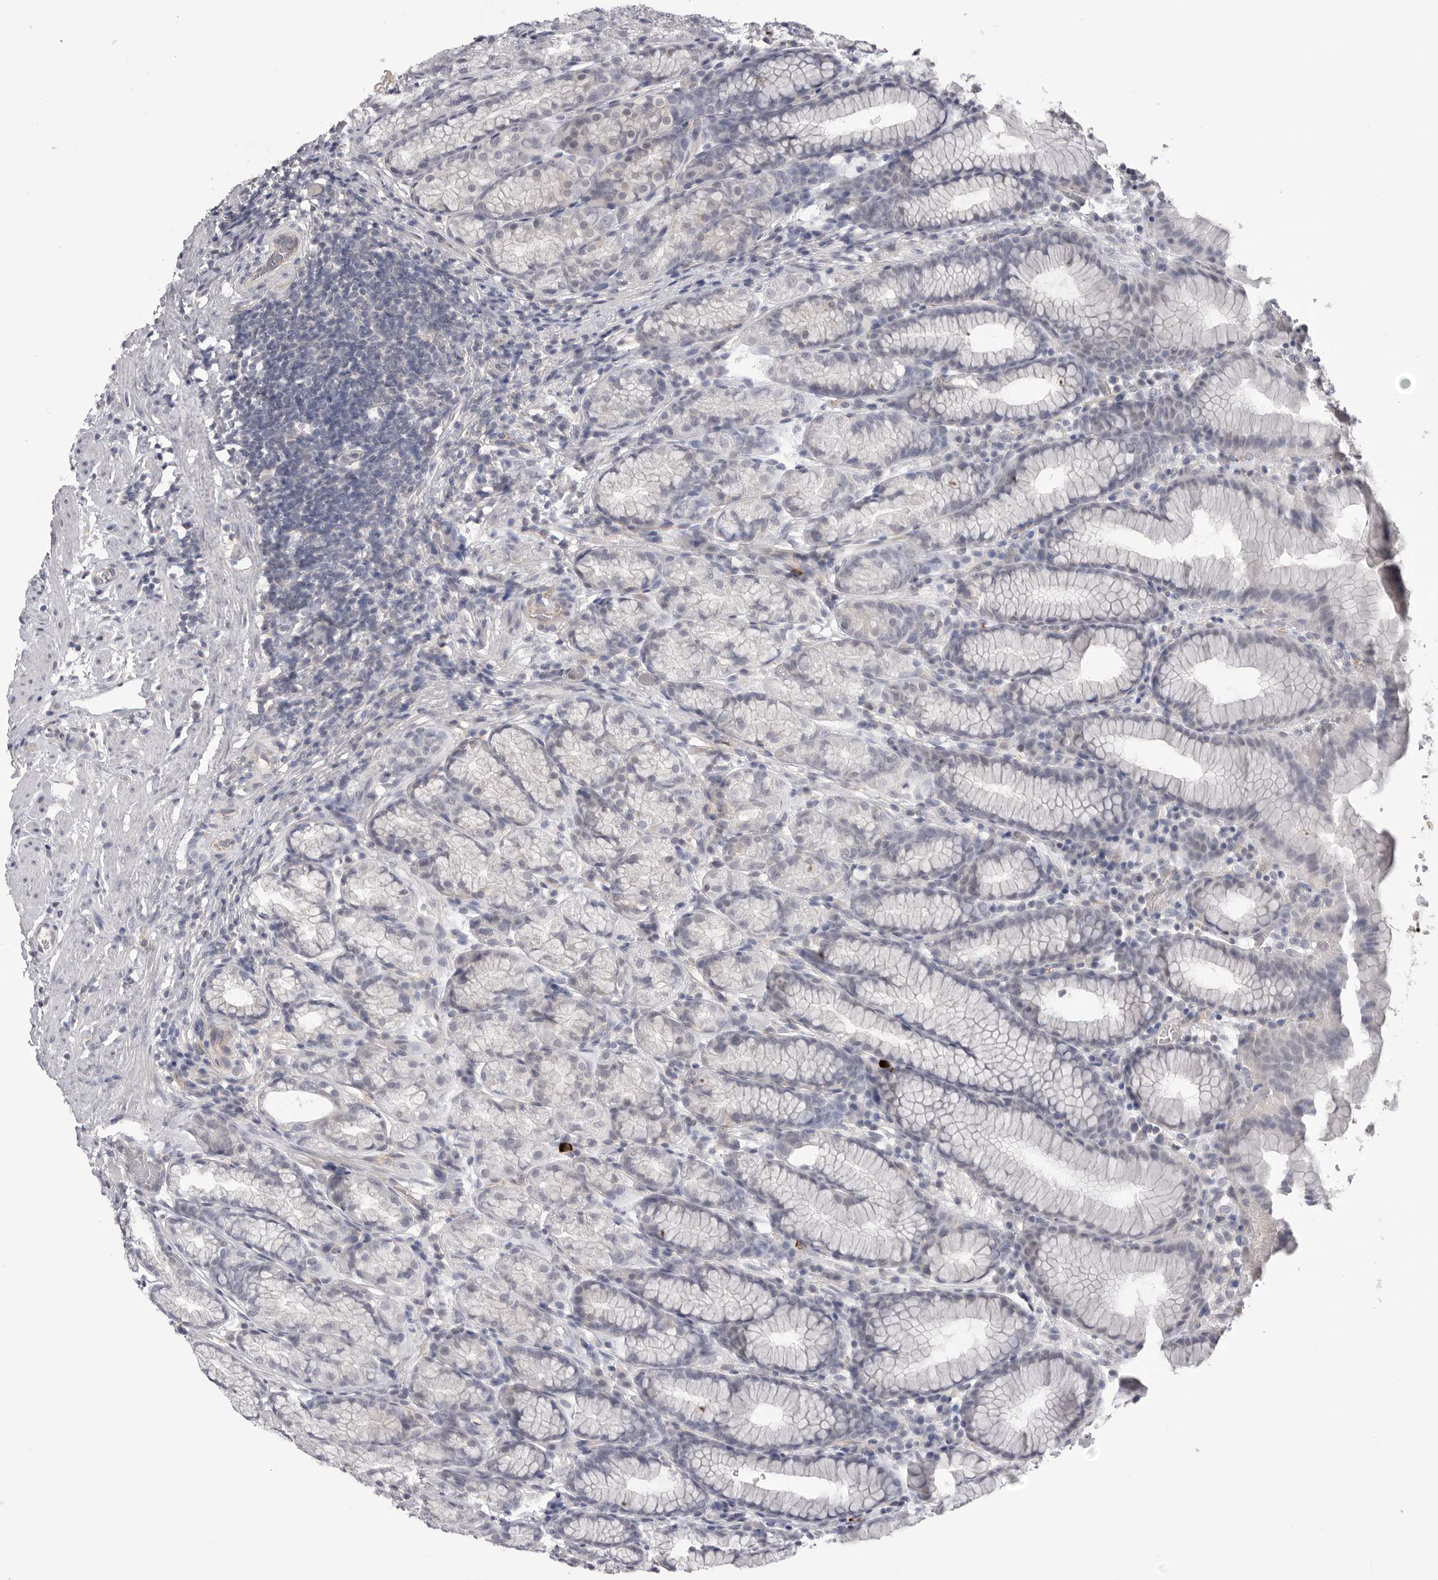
{"staining": {"intensity": "negative", "quantity": "none", "location": "none"}, "tissue": "stomach", "cell_type": "Glandular cells", "image_type": "normal", "snomed": [{"axis": "morphology", "description": "Normal tissue, NOS"}, {"axis": "topography", "description": "Stomach"}], "caption": "IHC of unremarkable stomach shows no staining in glandular cells.", "gene": "DLGAP3", "patient": {"sex": "male", "age": 42}}